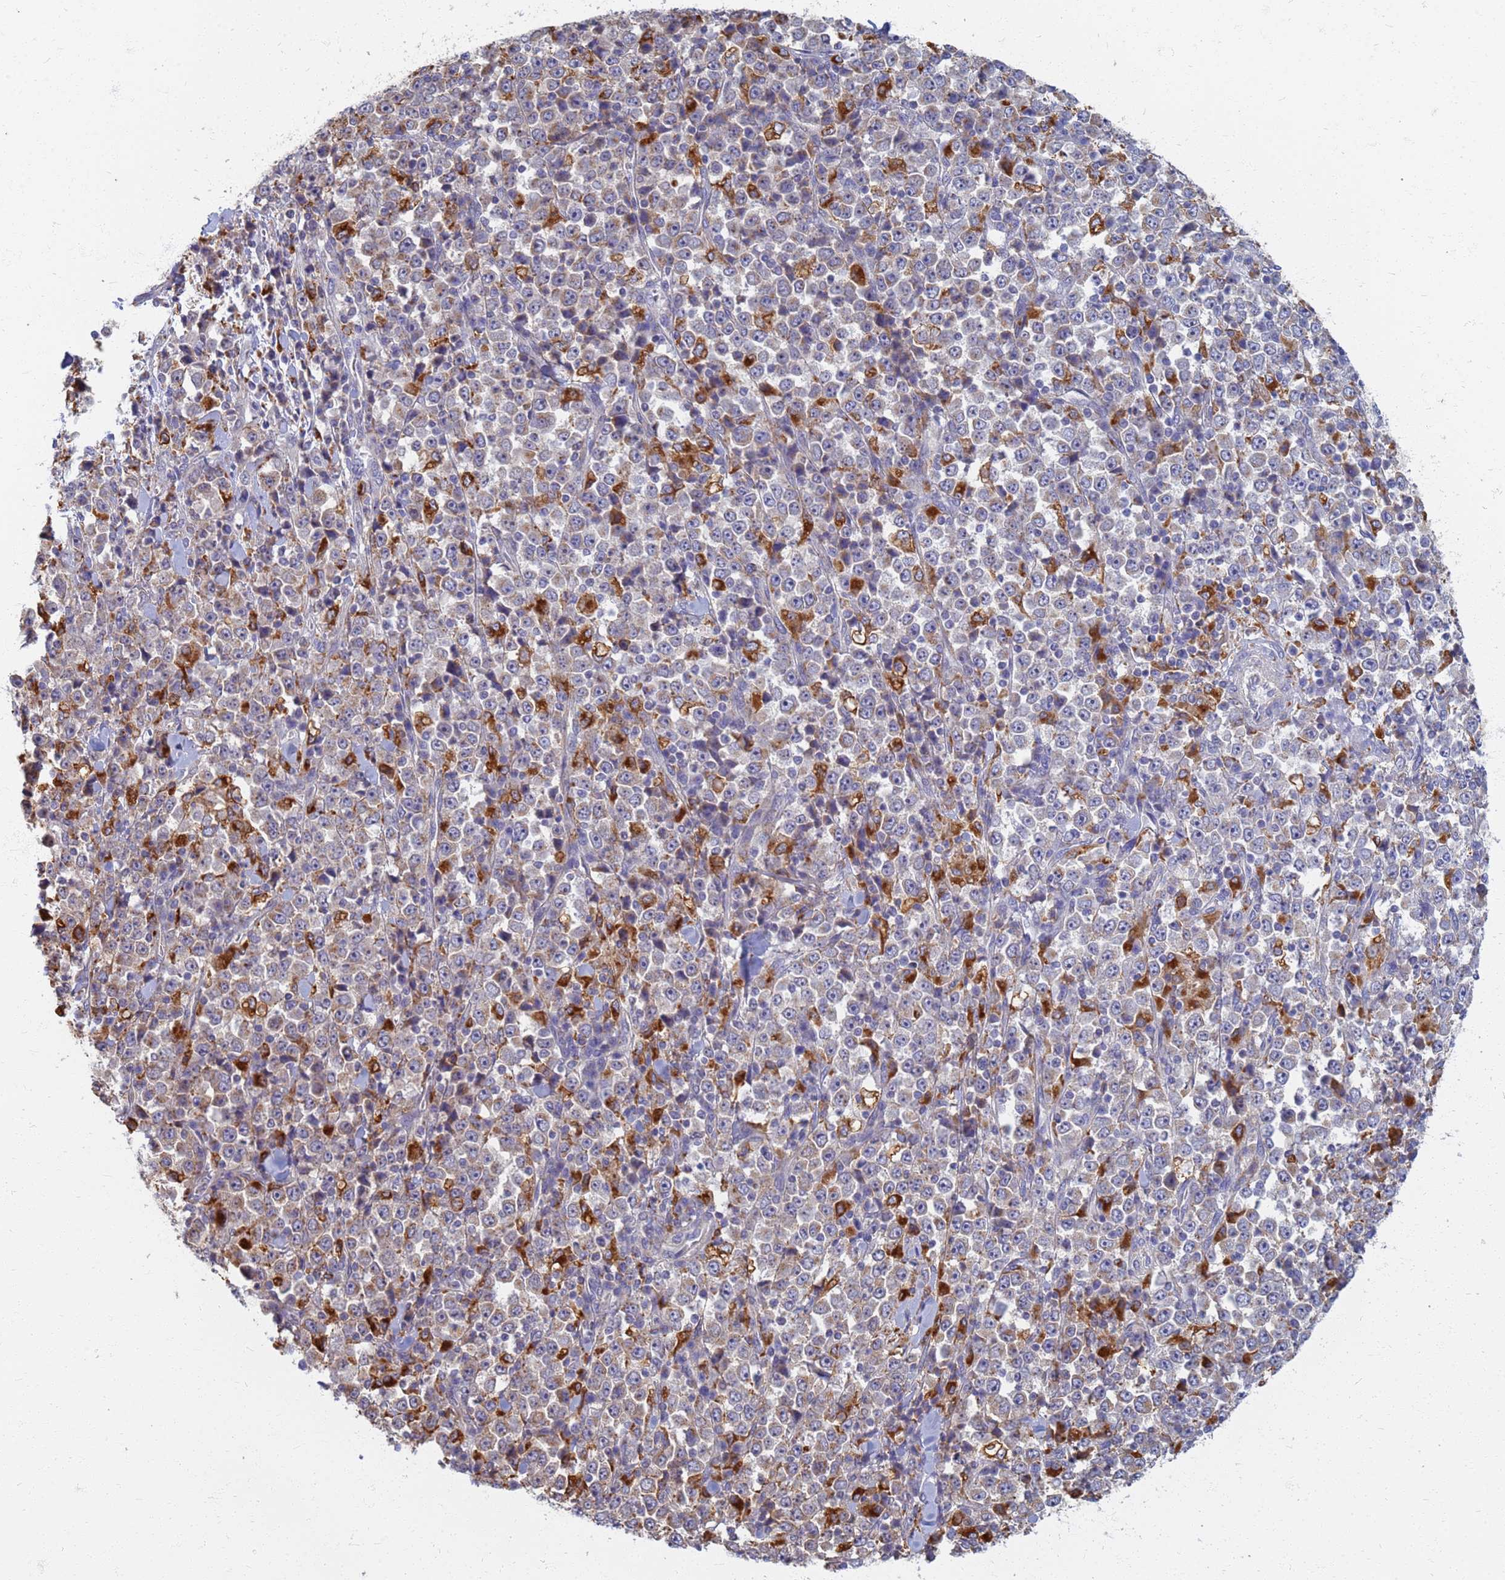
{"staining": {"intensity": "weak", "quantity": "<25%", "location": "cytoplasmic/membranous"}, "tissue": "stomach cancer", "cell_type": "Tumor cells", "image_type": "cancer", "snomed": [{"axis": "morphology", "description": "Normal tissue, NOS"}, {"axis": "morphology", "description": "Adenocarcinoma, NOS"}, {"axis": "topography", "description": "Stomach, upper"}, {"axis": "topography", "description": "Stomach"}], "caption": "DAB immunohistochemical staining of adenocarcinoma (stomach) shows no significant staining in tumor cells.", "gene": "ATP6V1E1", "patient": {"sex": "male", "age": 59}}